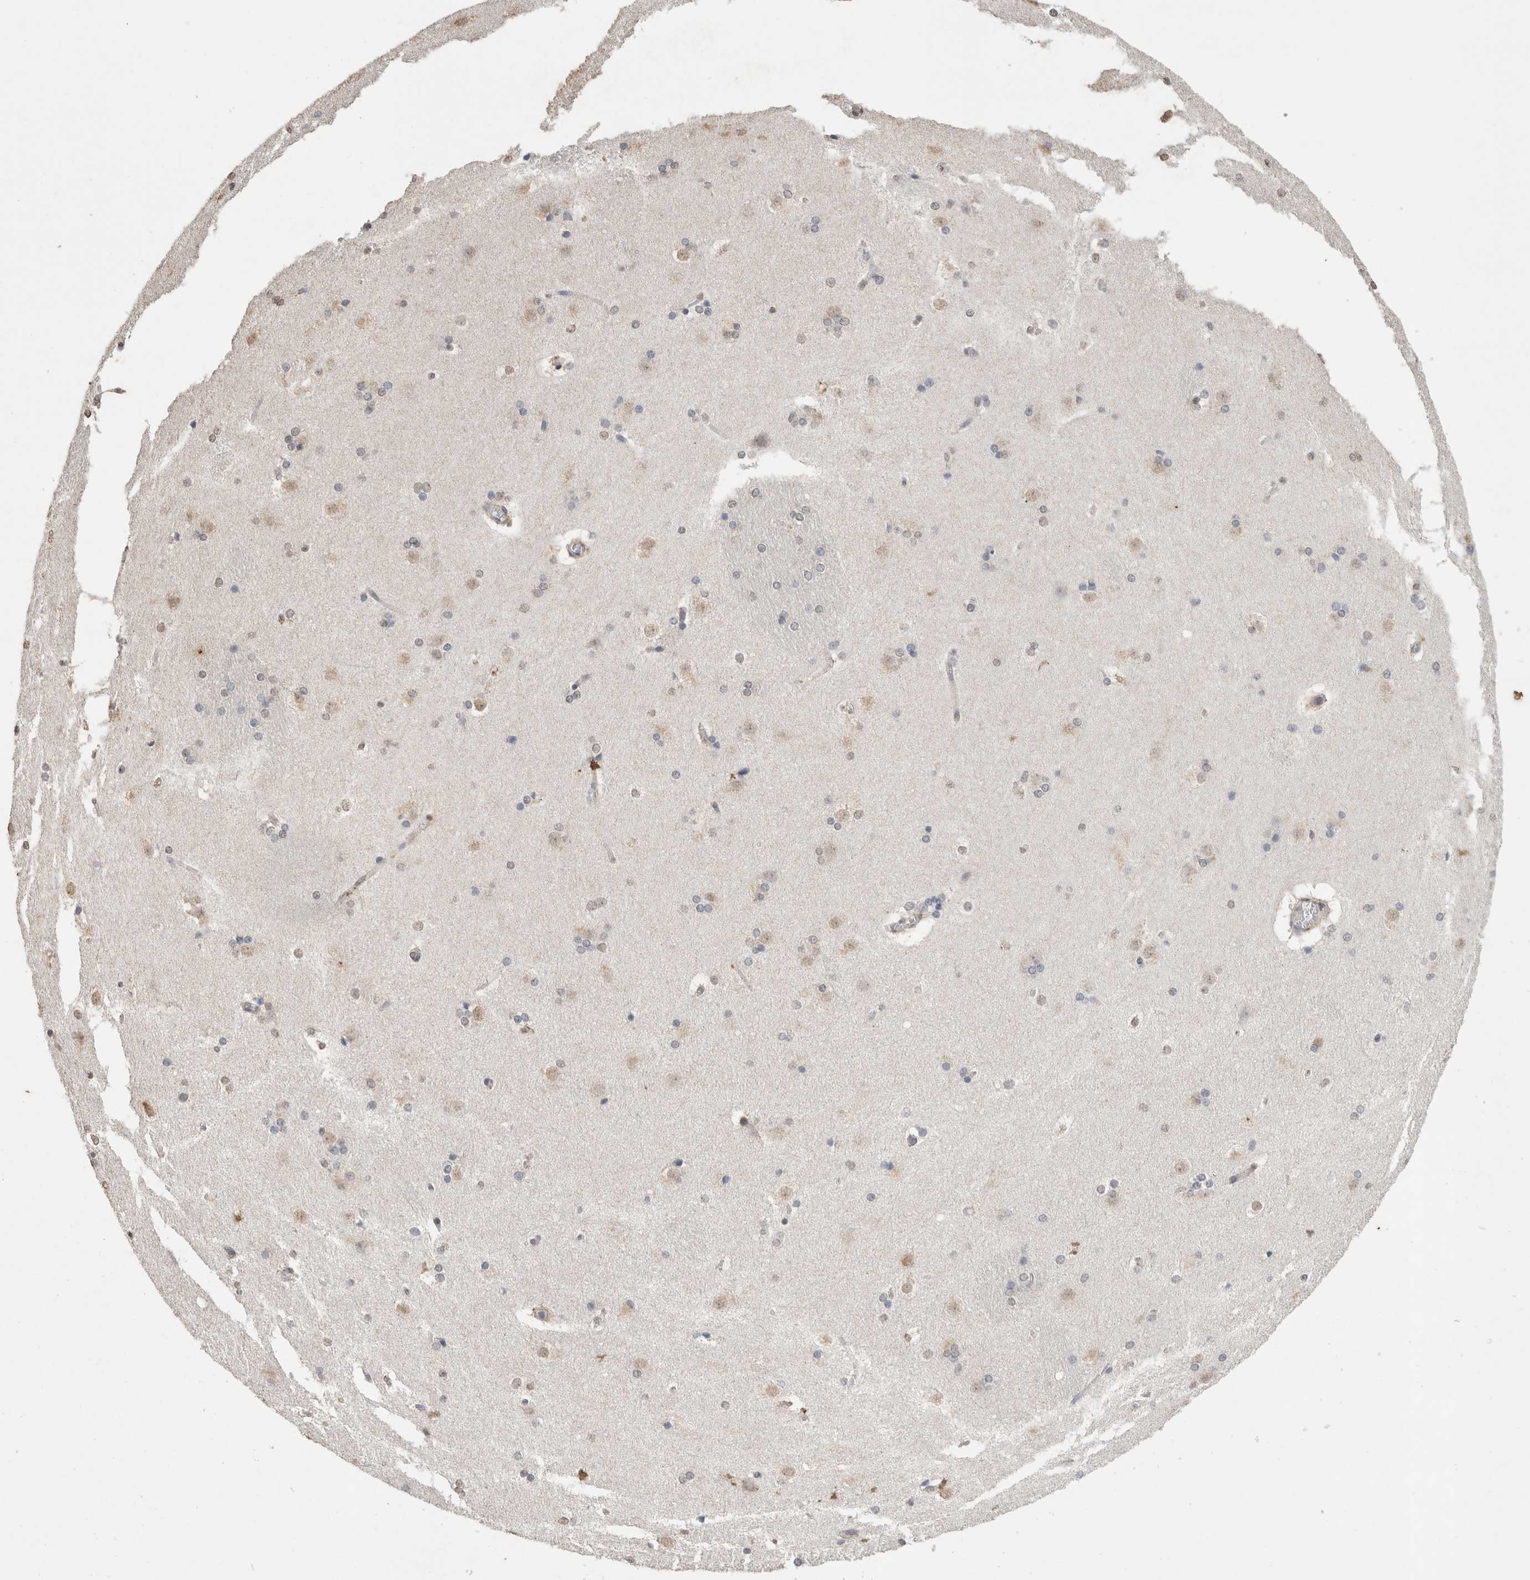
{"staining": {"intensity": "moderate", "quantity": "<25%", "location": "cytoplasmic/membranous,nuclear"}, "tissue": "caudate", "cell_type": "Glial cells", "image_type": "normal", "snomed": [{"axis": "morphology", "description": "Normal tissue, NOS"}, {"axis": "topography", "description": "Lateral ventricle wall"}], "caption": "IHC staining of normal caudate, which demonstrates low levels of moderate cytoplasmic/membranous,nuclear staining in approximately <25% of glial cells indicating moderate cytoplasmic/membranous,nuclear protein staining. The staining was performed using DAB (brown) for protein detection and nuclei were counterstained in hematoxylin (blue).", "gene": "C1QTNF5", "patient": {"sex": "female", "age": 19}}